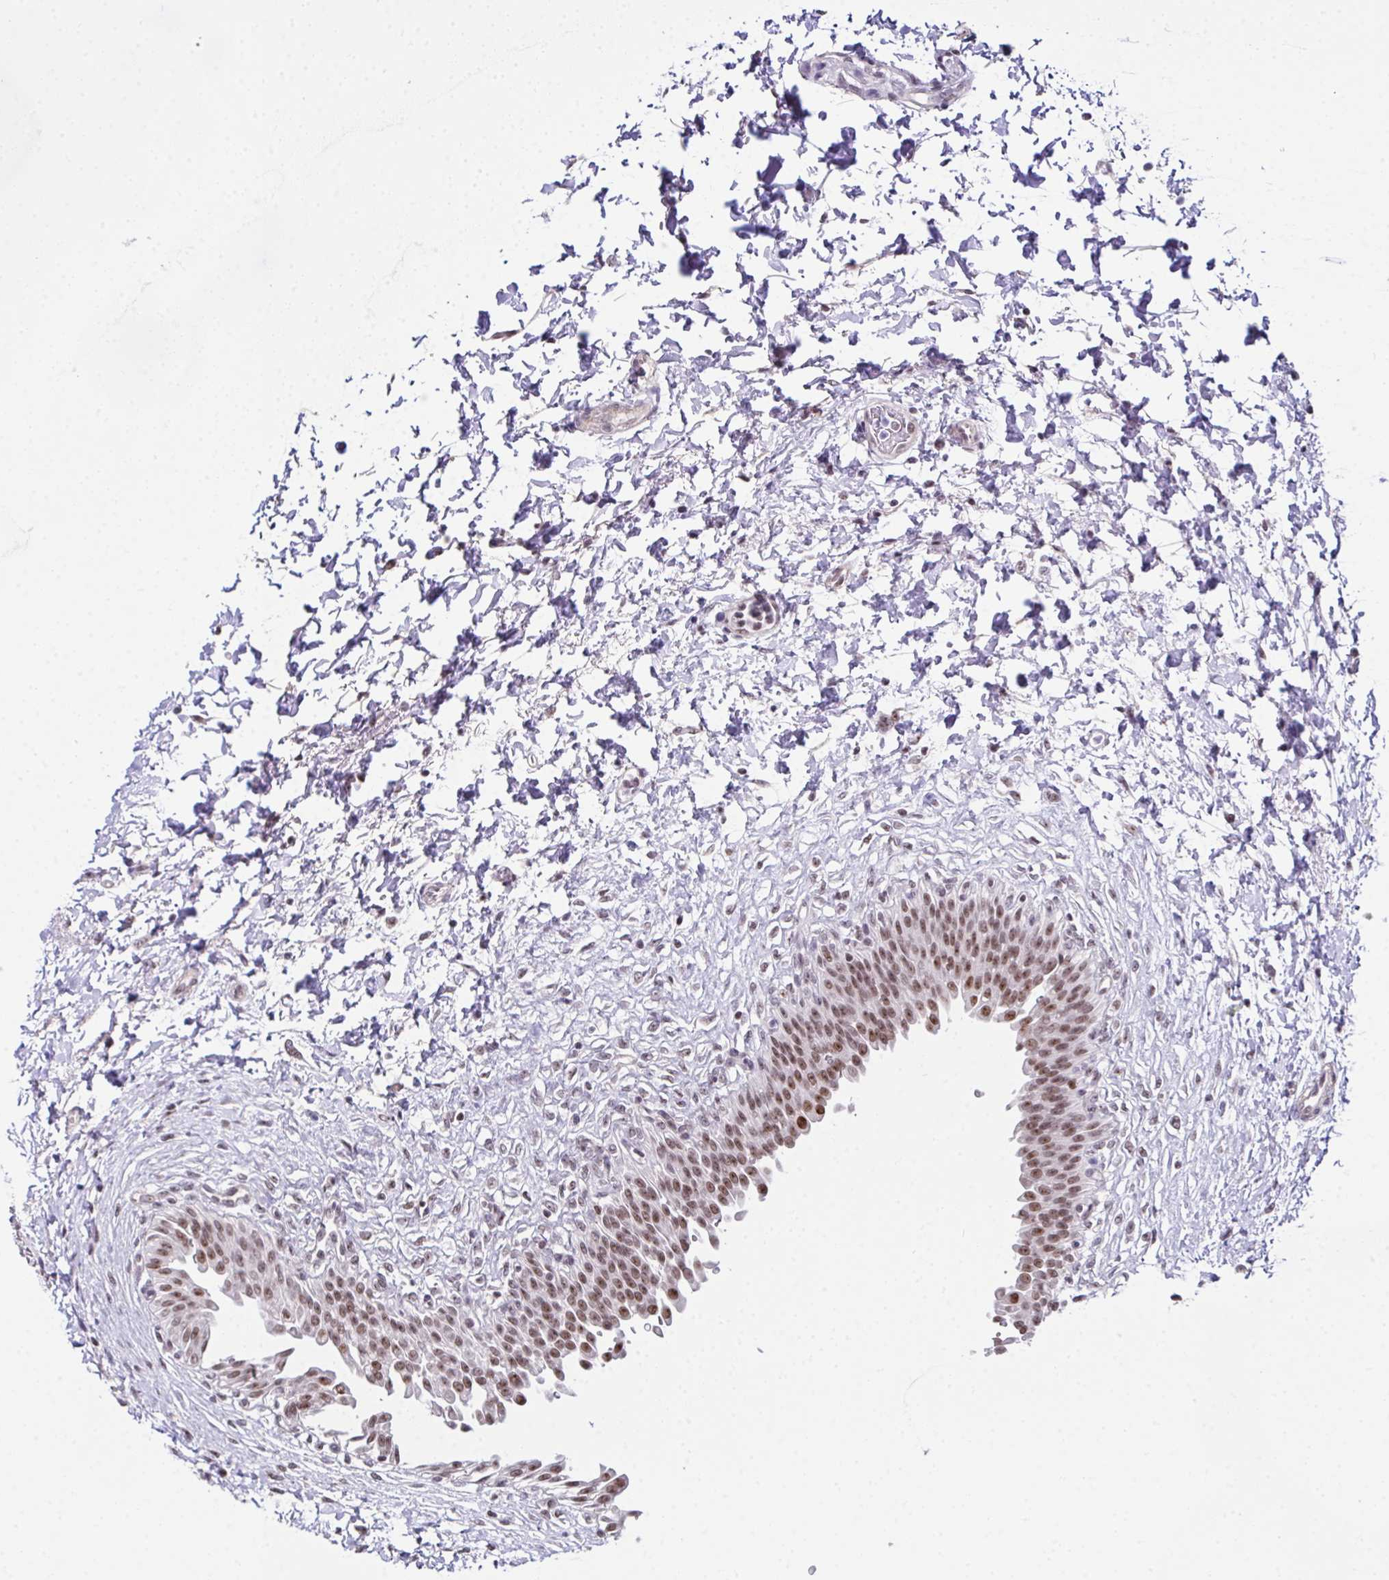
{"staining": {"intensity": "moderate", "quantity": ">75%", "location": "nuclear"}, "tissue": "urinary bladder", "cell_type": "Urothelial cells", "image_type": "normal", "snomed": [{"axis": "morphology", "description": "Normal tissue, NOS"}, {"axis": "topography", "description": "Urinary bladder"}], "caption": "Protein expression analysis of unremarkable urinary bladder reveals moderate nuclear staining in approximately >75% of urothelial cells.", "gene": "ZNF800", "patient": {"sex": "male", "age": 37}}